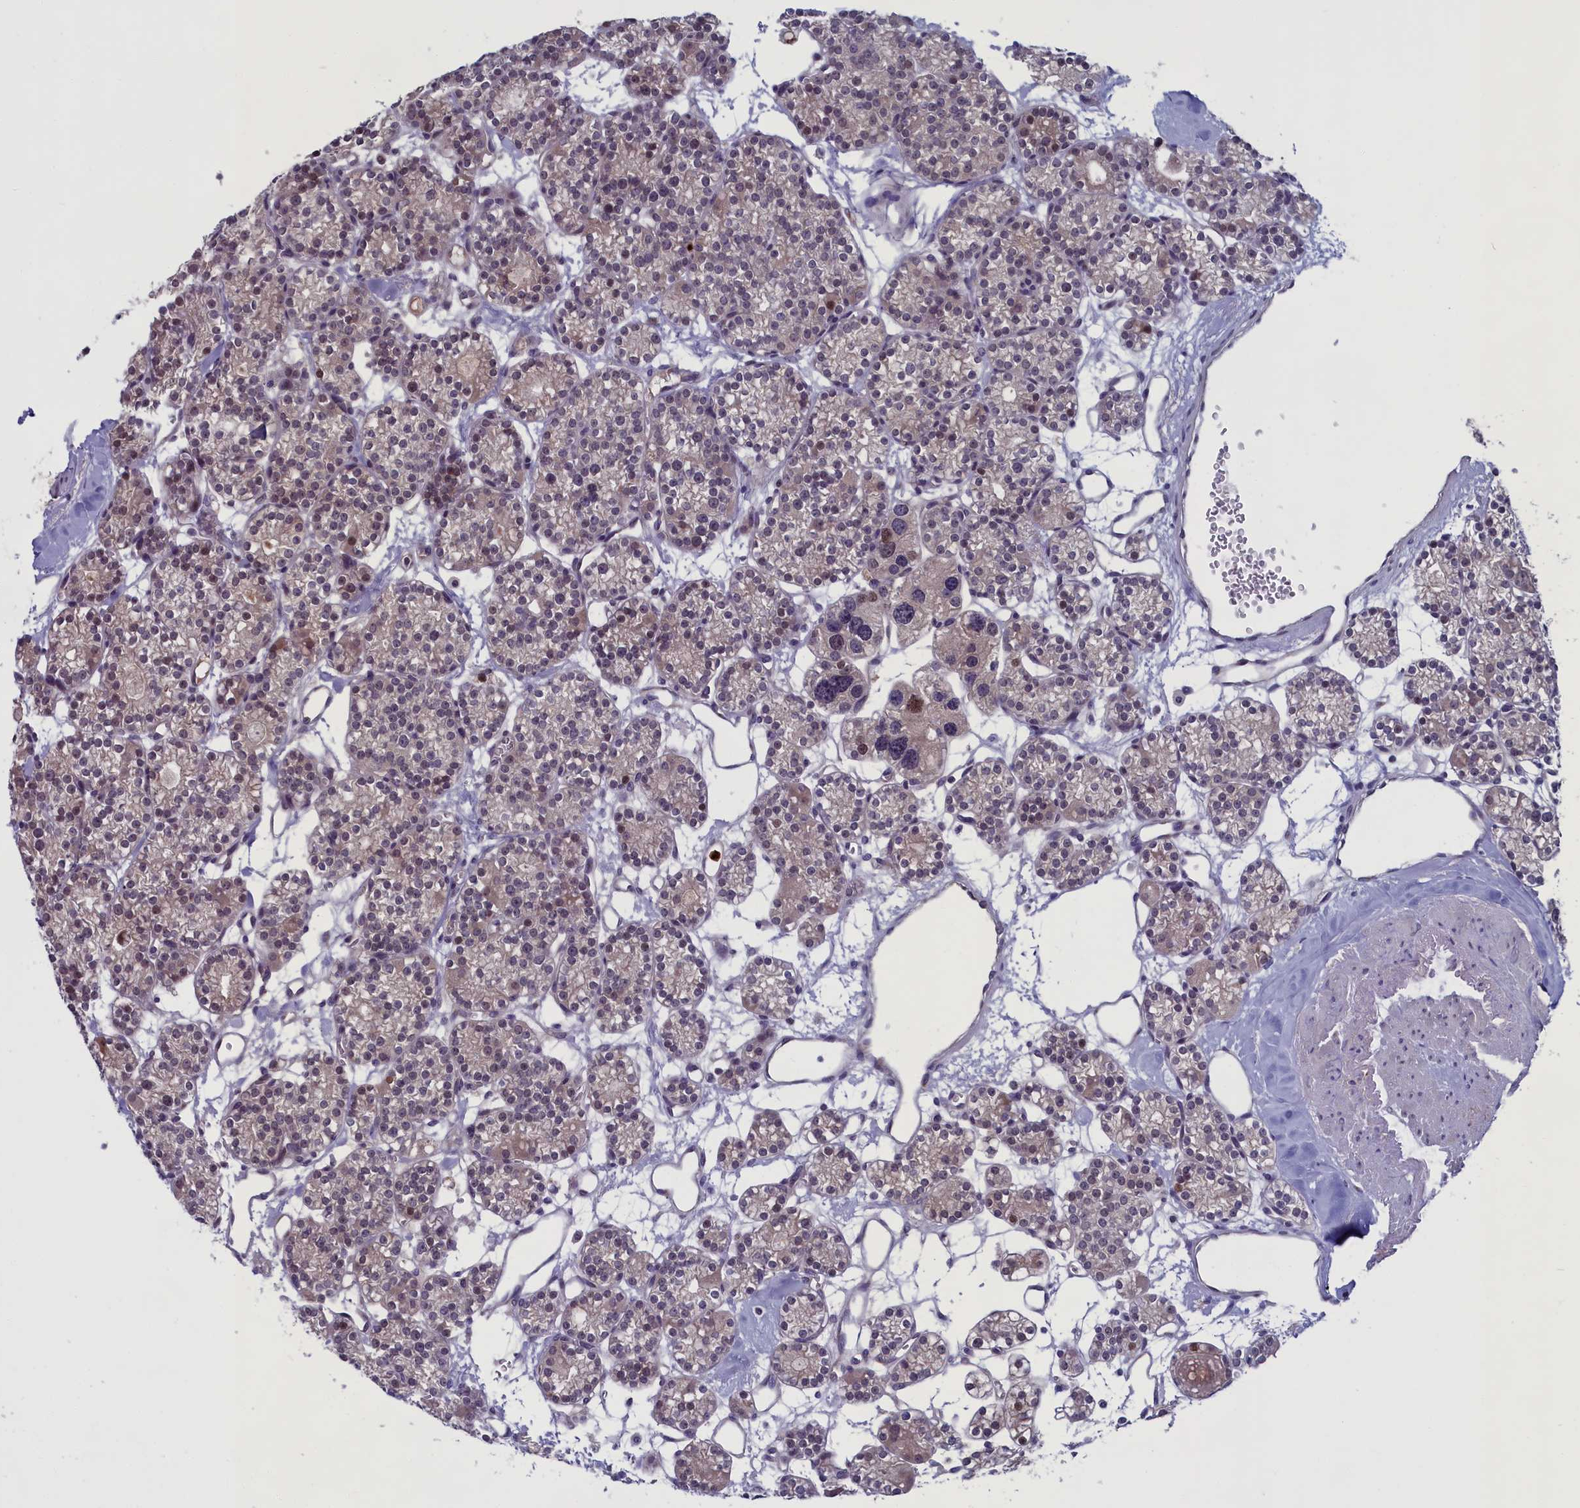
{"staining": {"intensity": "moderate", "quantity": "25%-75%", "location": "cytoplasmic/membranous,nuclear"}, "tissue": "parathyroid gland", "cell_type": "Glandular cells", "image_type": "normal", "snomed": [{"axis": "morphology", "description": "Normal tissue, NOS"}, {"axis": "topography", "description": "Parathyroid gland"}], "caption": "A brown stain highlights moderate cytoplasmic/membranous,nuclear positivity of a protein in glandular cells of benign human parathyroid gland. (DAB IHC, brown staining for protein, blue staining for nuclei).", "gene": "LIG1", "patient": {"sex": "female", "age": 64}}